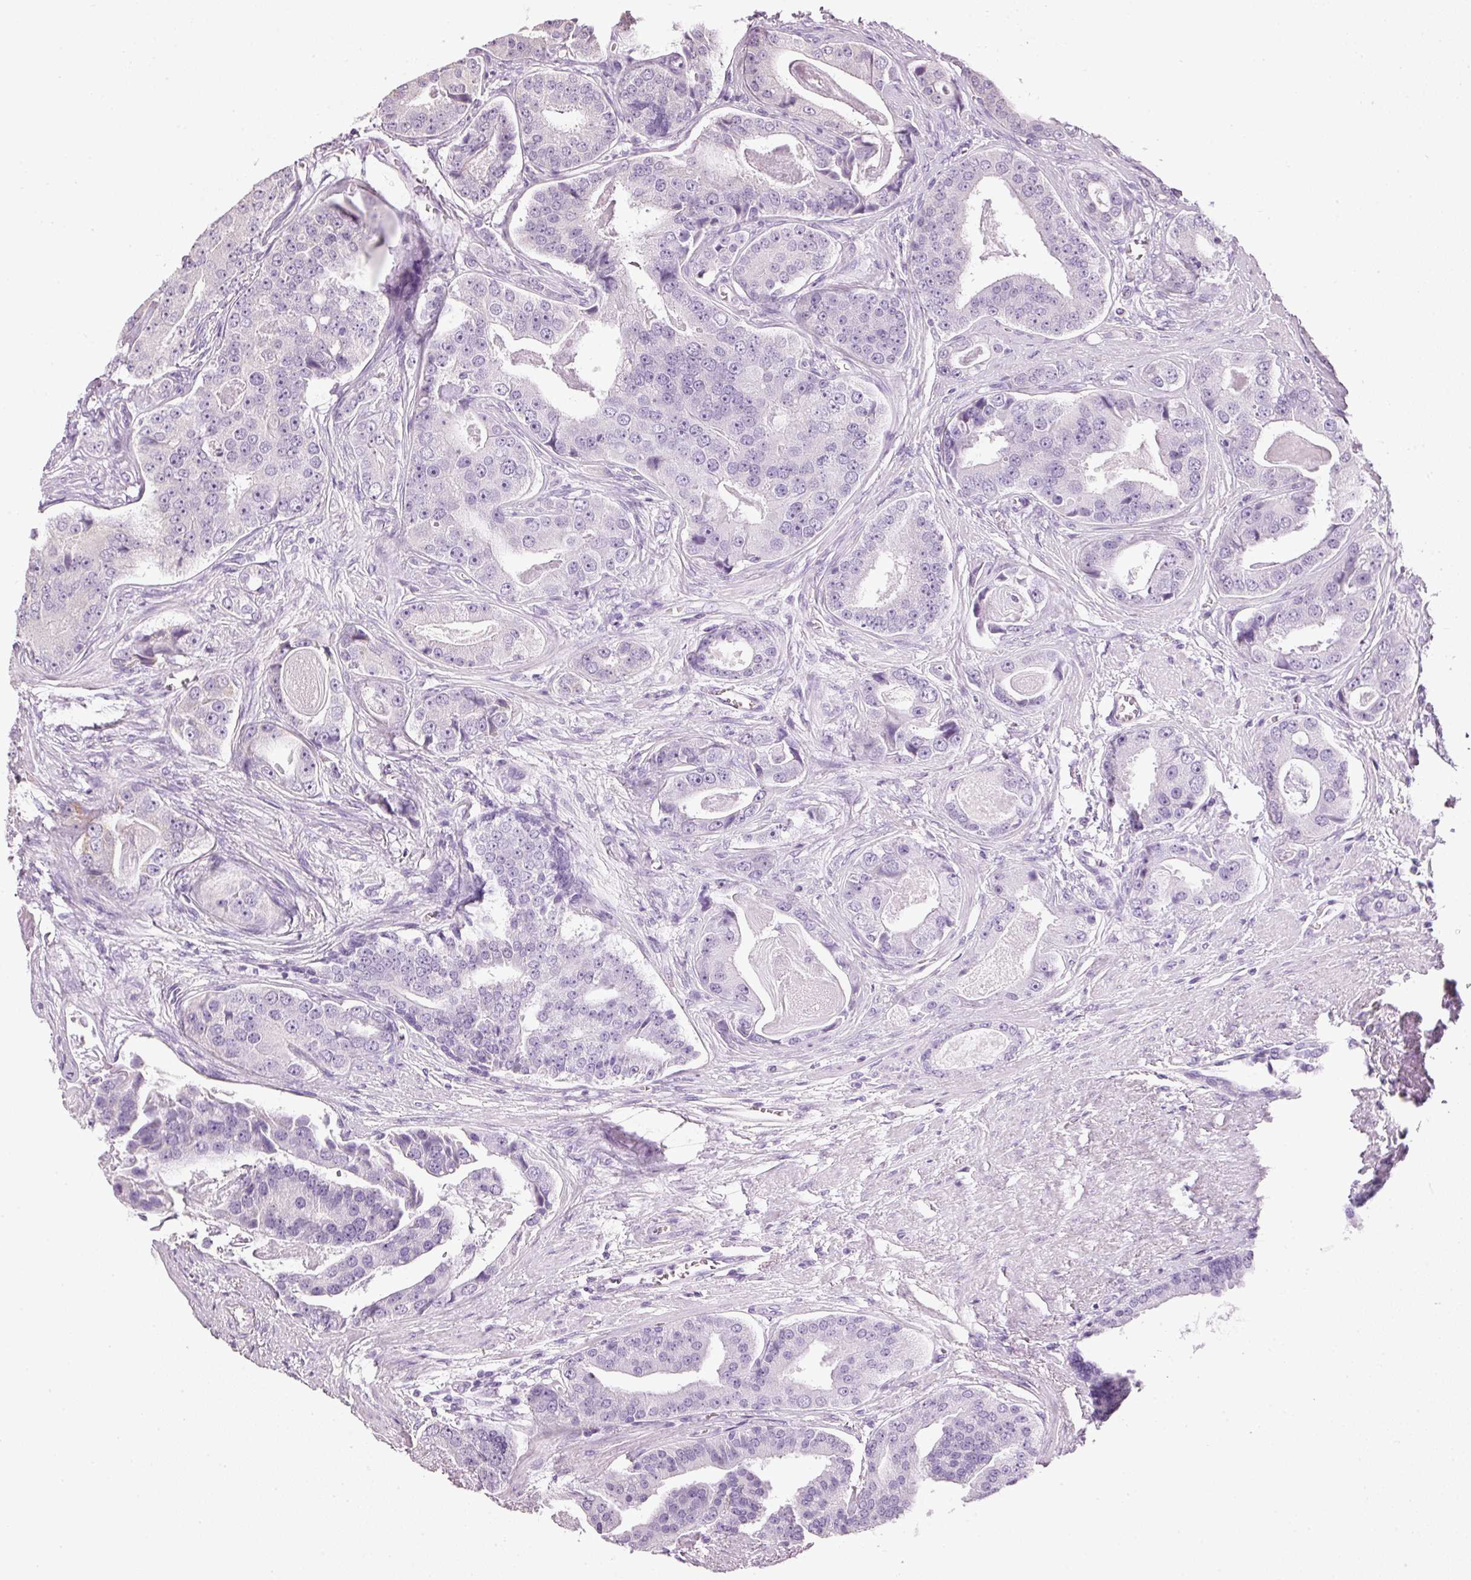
{"staining": {"intensity": "negative", "quantity": "none", "location": "none"}, "tissue": "prostate cancer", "cell_type": "Tumor cells", "image_type": "cancer", "snomed": [{"axis": "morphology", "description": "Adenocarcinoma, High grade"}, {"axis": "topography", "description": "Prostate"}], "caption": "DAB (3,3'-diaminobenzidine) immunohistochemical staining of prostate cancer (adenocarcinoma (high-grade)) demonstrates no significant positivity in tumor cells.", "gene": "MTHFD1L", "patient": {"sex": "male", "age": 71}}